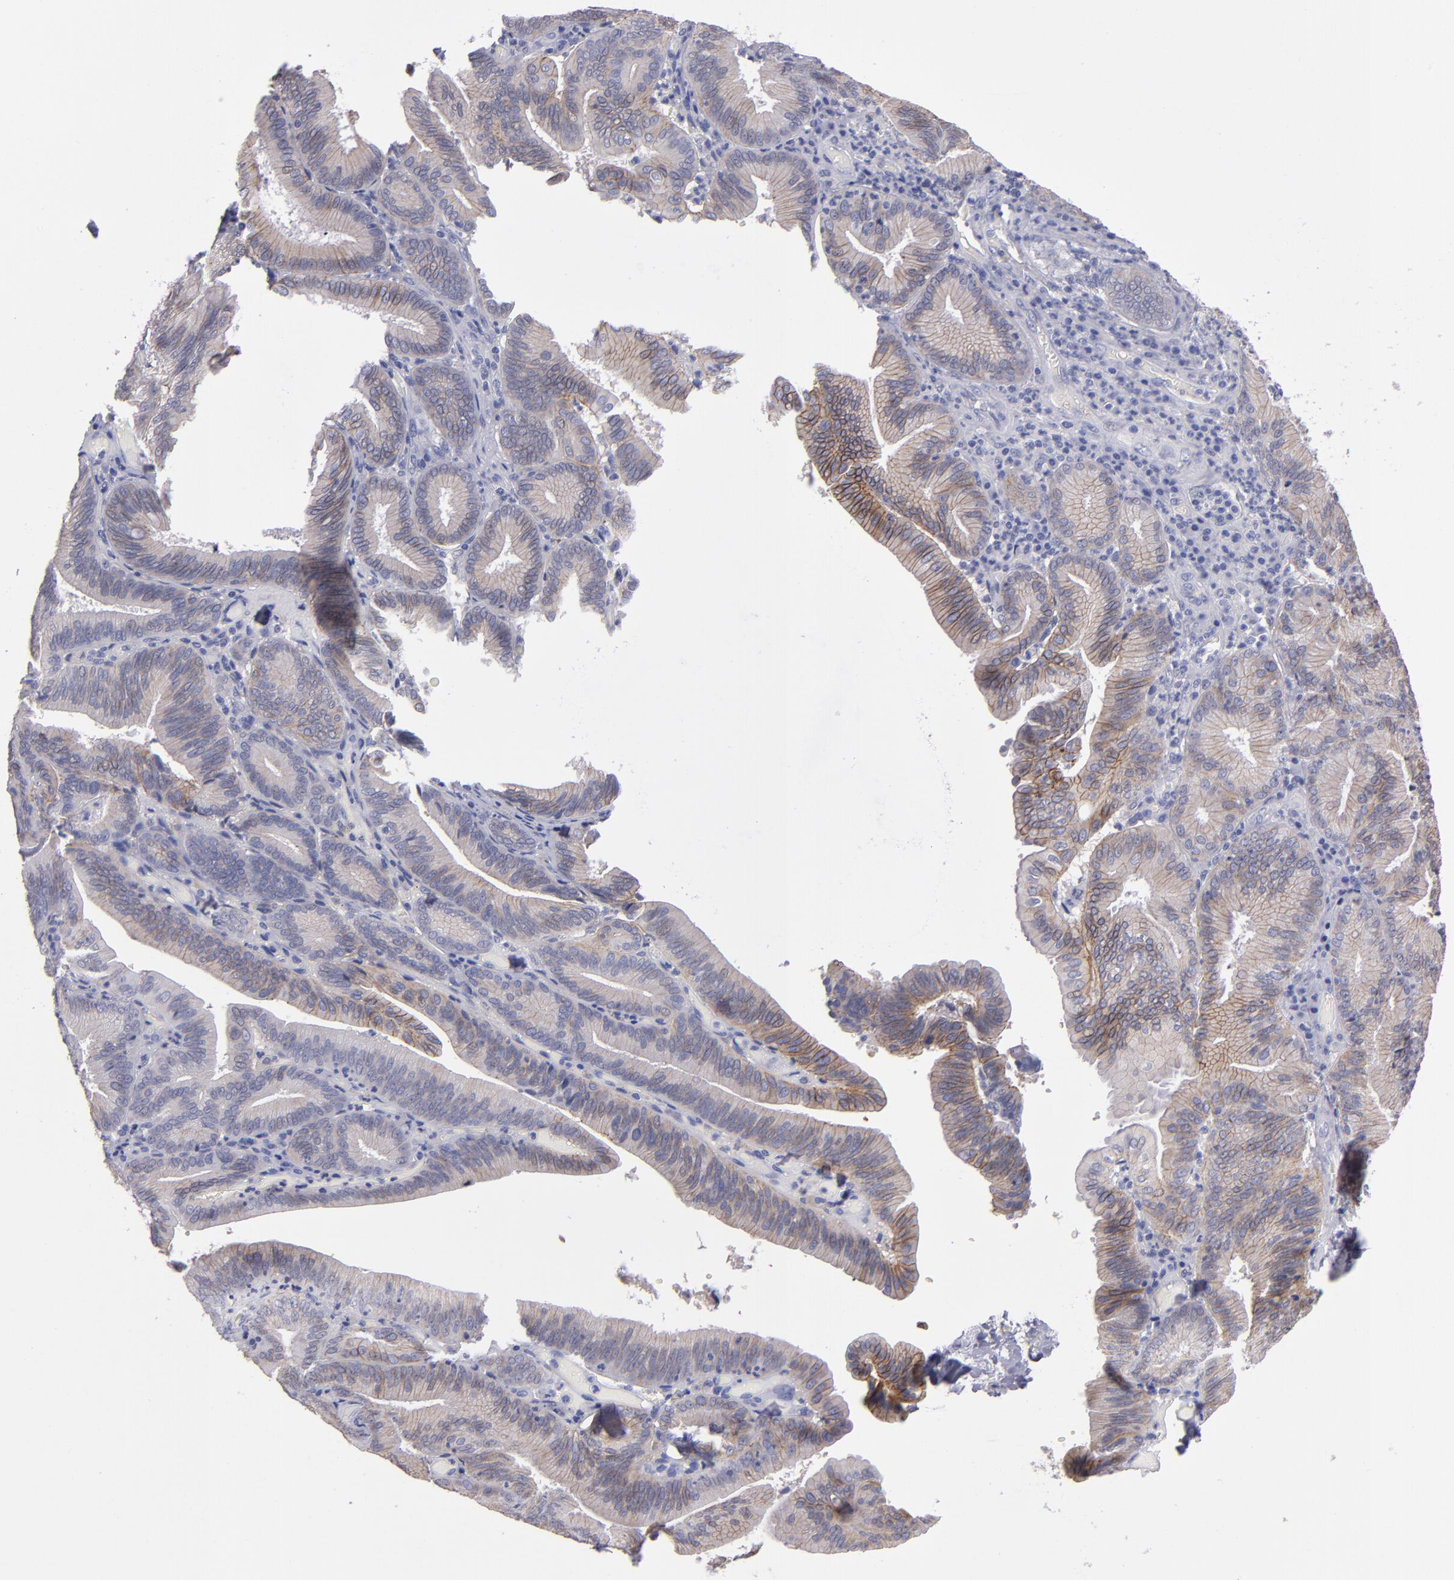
{"staining": {"intensity": "weak", "quantity": ">75%", "location": "cytoplasmic/membranous"}, "tissue": "pancreatic cancer", "cell_type": "Tumor cells", "image_type": "cancer", "snomed": [{"axis": "morphology", "description": "Adenocarcinoma, NOS"}, {"axis": "topography", "description": "Pancreas"}], "caption": "Human pancreatic cancer stained with a protein marker exhibits weak staining in tumor cells.", "gene": "CDH3", "patient": {"sex": "male", "age": 82}}